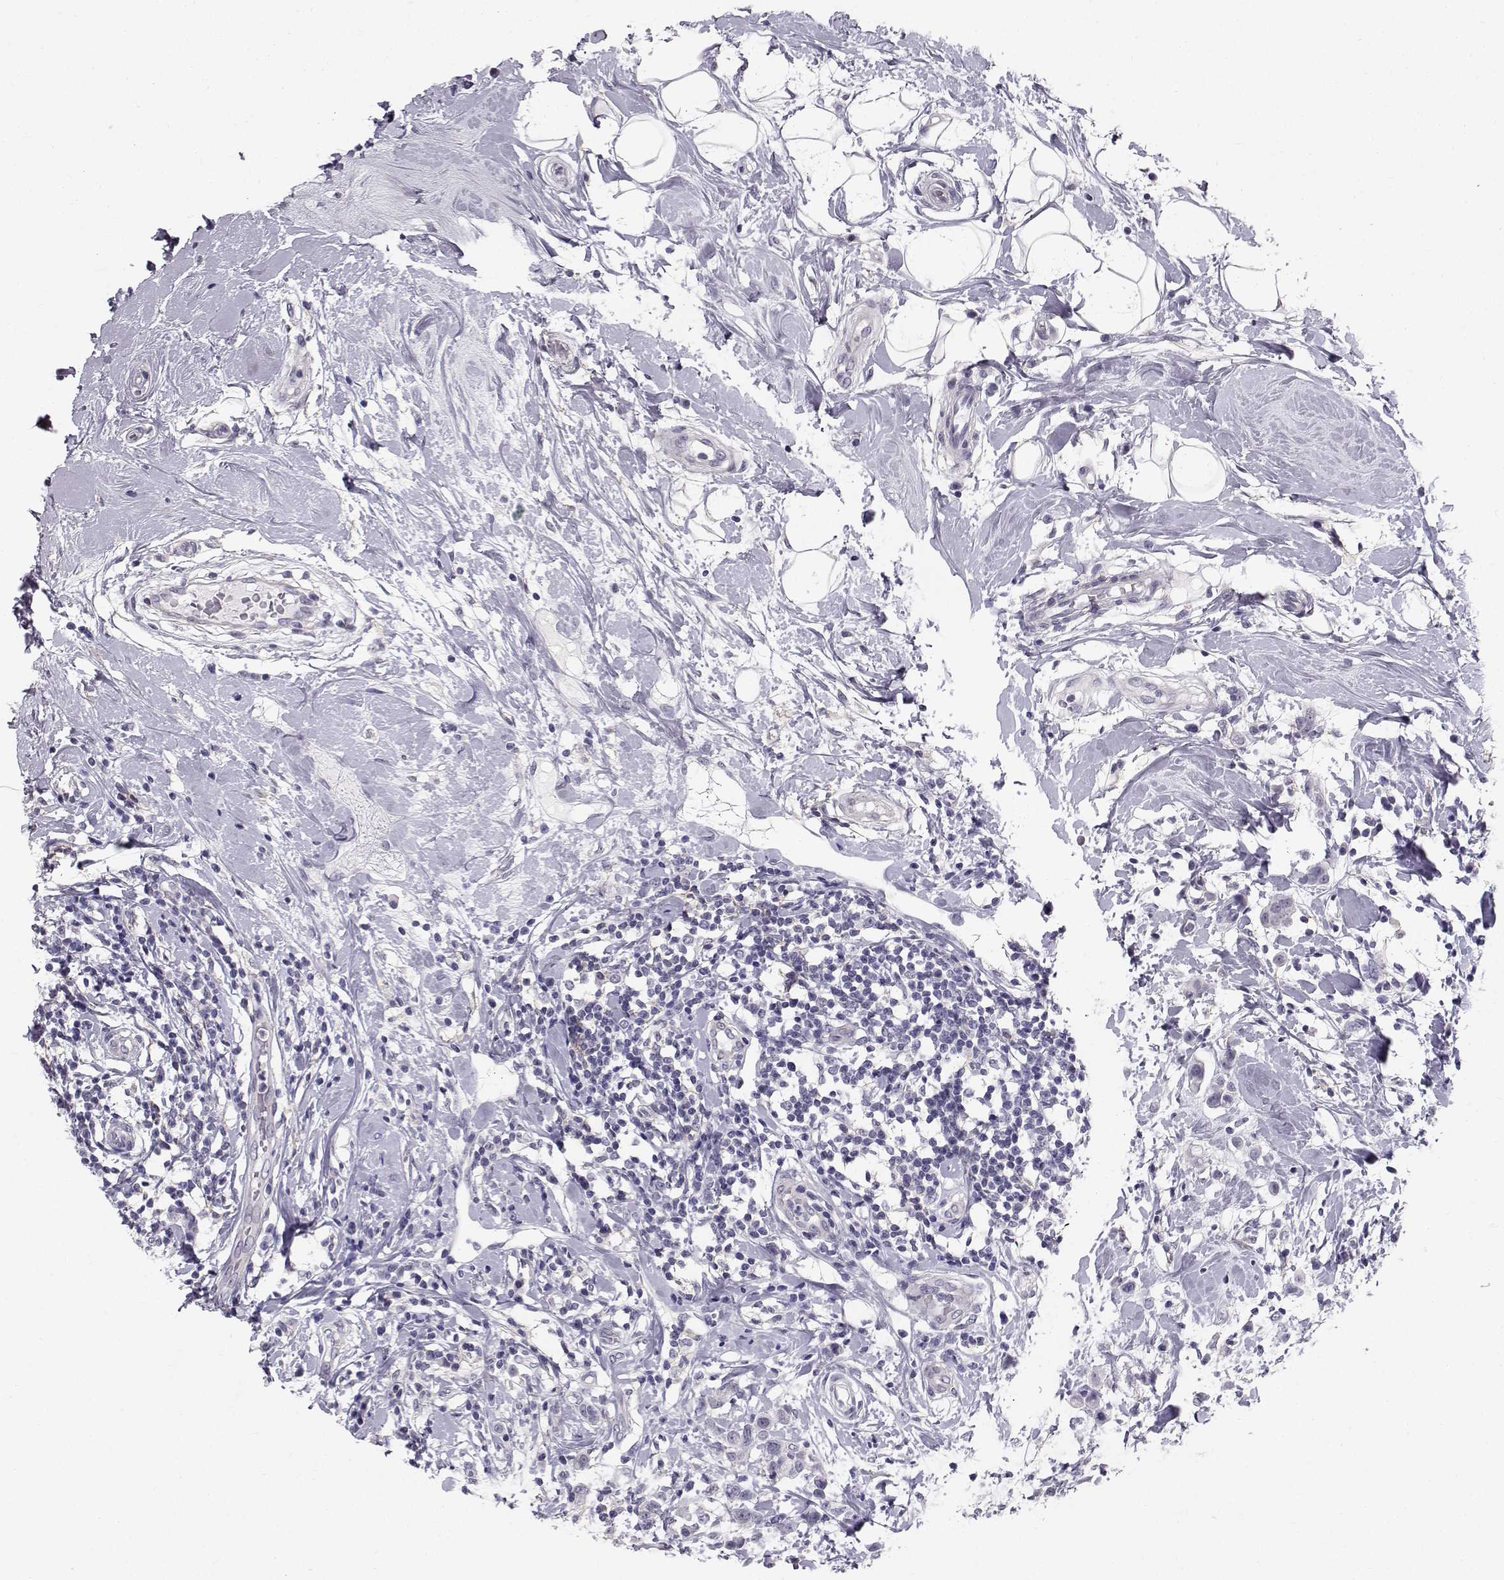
{"staining": {"intensity": "negative", "quantity": "none", "location": "none"}, "tissue": "breast cancer", "cell_type": "Tumor cells", "image_type": "cancer", "snomed": [{"axis": "morphology", "description": "Duct carcinoma"}, {"axis": "topography", "description": "Breast"}], "caption": "This is an immunohistochemistry (IHC) histopathology image of breast cancer (intraductal carcinoma). There is no staining in tumor cells.", "gene": "SPDYE4", "patient": {"sex": "female", "age": 27}}